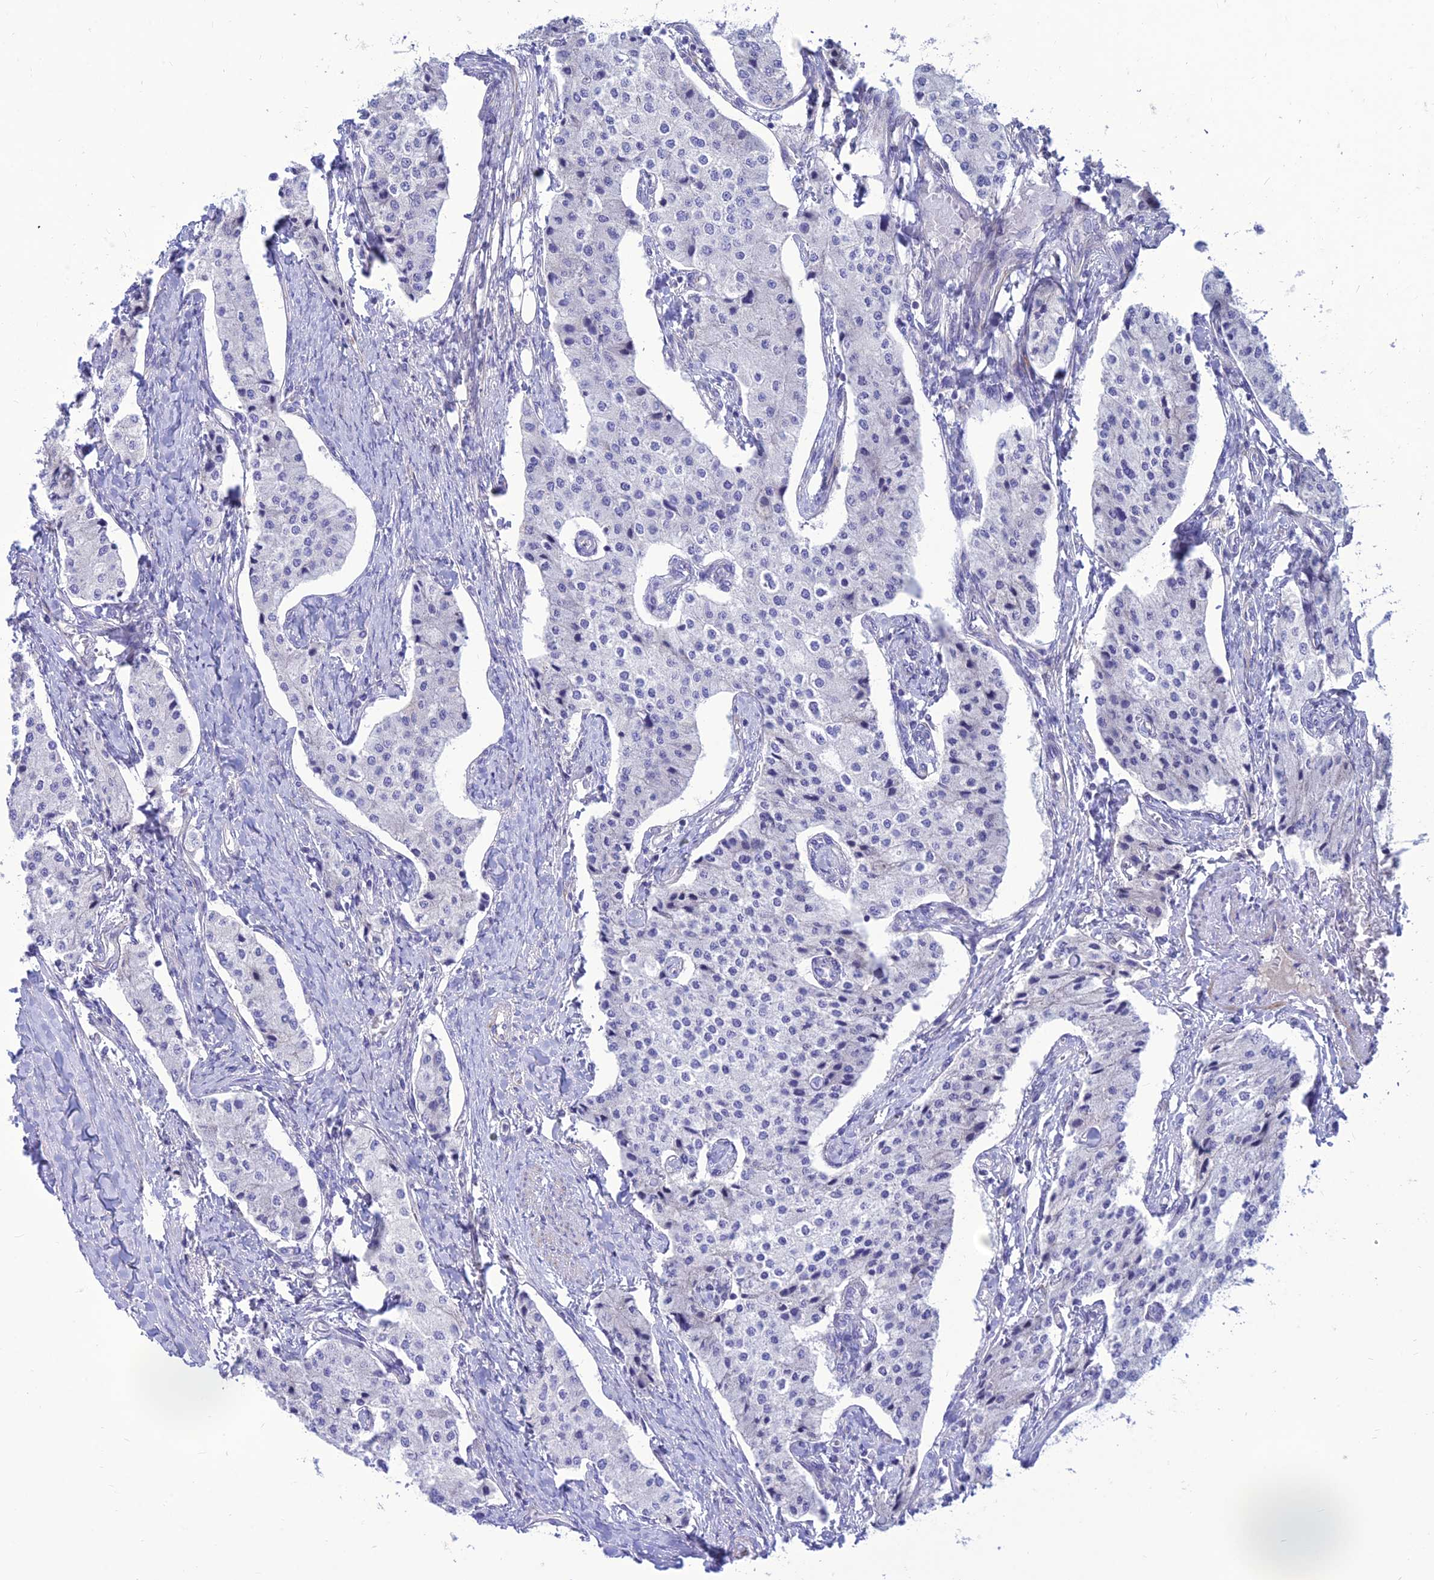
{"staining": {"intensity": "negative", "quantity": "none", "location": "none"}, "tissue": "carcinoid", "cell_type": "Tumor cells", "image_type": "cancer", "snomed": [{"axis": "morphology", "description": "Carcinoid, malignant, NOS"}, {"axis": "topography", "description": "Colon"}], "caption": "A micrograph of carcinoid stained for a protein demonstrates no brown staining in tumor cells.", "gene": "TEKT3", "patient": {"sex": "female", "age": 52}}